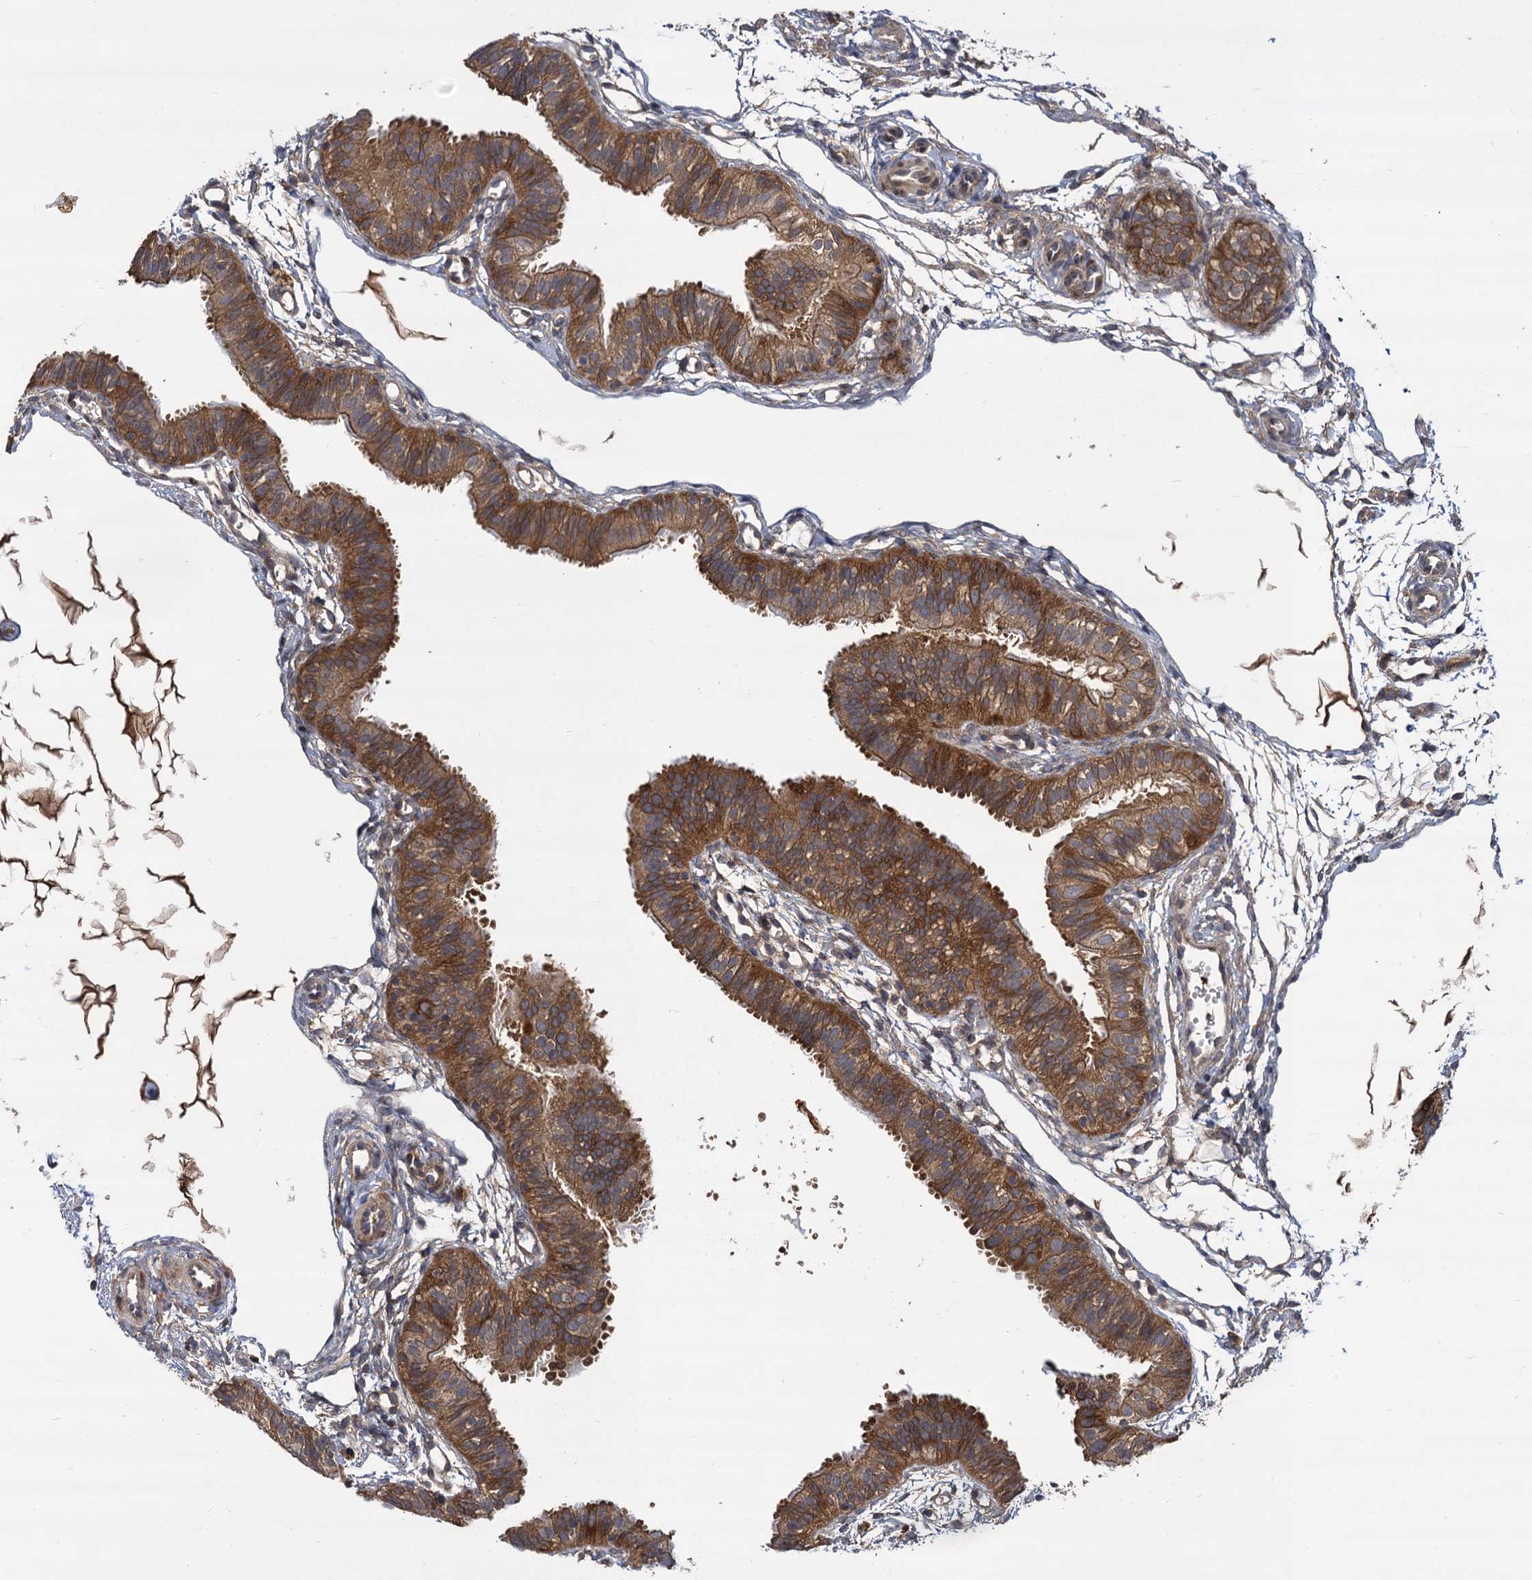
{"staining": {"intensity": "strong", "quantity": ">75%", "location": "cytoplasmic/membranous"}, "tissue": "fallopian tube", "cell_type": "Glandular cells", "image_type": "normal", "snomed": [{"axis": "morphology", "description": "Normal tissue, NOS"}, {"axis": "topography", "description": "Fallopian tube"}], "caption": "Immunohistochemical staining of unremarkable fallopian tube shows high levels of strong cytoplasmic/membranous staining in approximately >75% of glandular cells.", "gene": "INPPL1", "patient": {"sex": "female", "age": 35}}